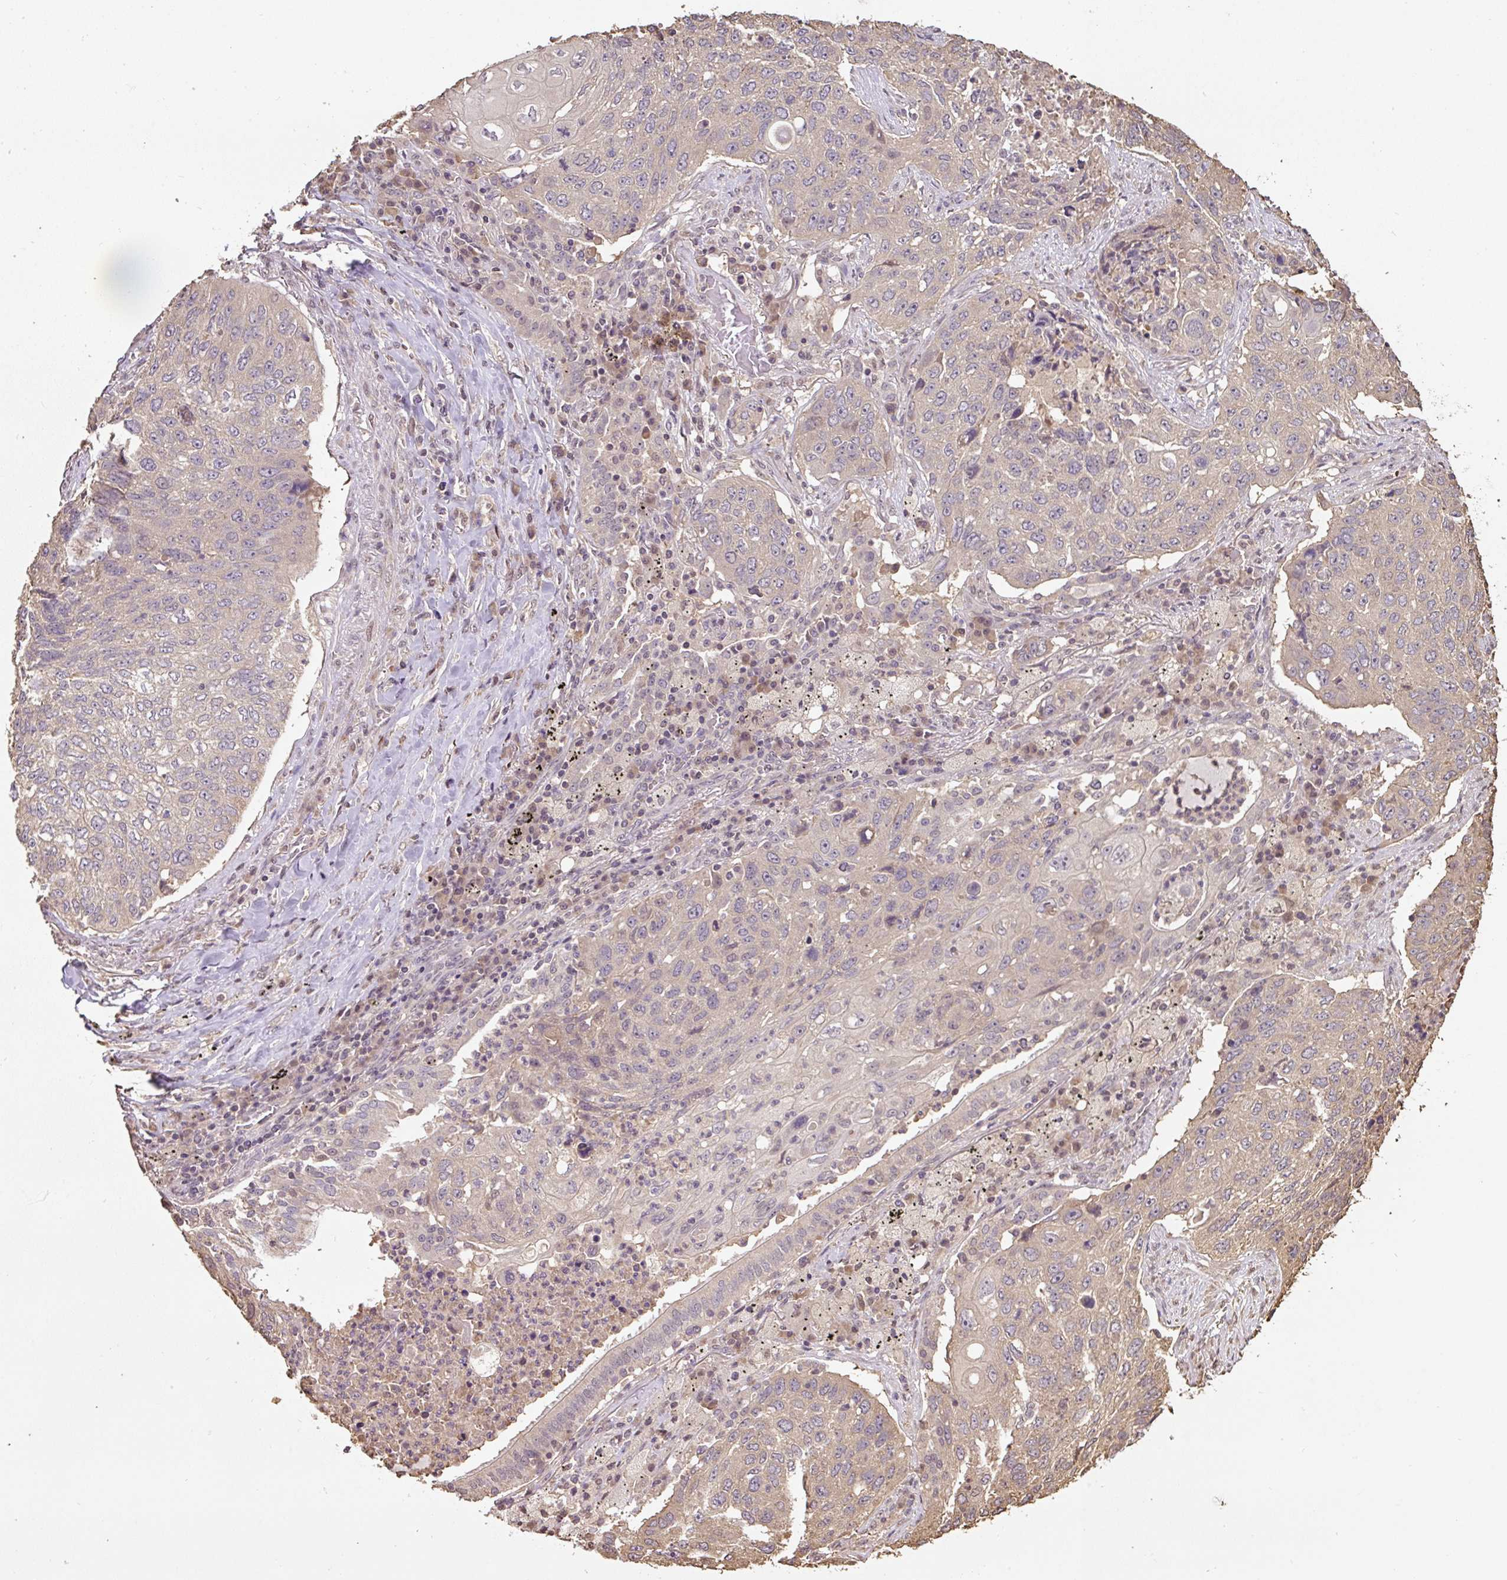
{"staining": {"intensity": "weak", "quantity": "25%-75%", "location": "cytoplasmic/membranous"}, "tissue": "lung cancer", "cell_type": "Tumor cells", "image_type": "cancer", "snomed": [{"axis": "morphology", "description": "Squamous cell carcinoma, NOS"}, {"axis": "topography", "description": "Lung"}], "caption": "Immunohistochemistry image of neoplastic tissue: human squamous cell carcinoma (lung) stained using IHC shows low levels of weak protein expression localized specifically in the cytoplasmic/membranous of tumor cells, appearing as a cytoplasmic/membranous brown color.", "gene": "TMEM170B", "patient": {"sex": "female", "age": 63}}